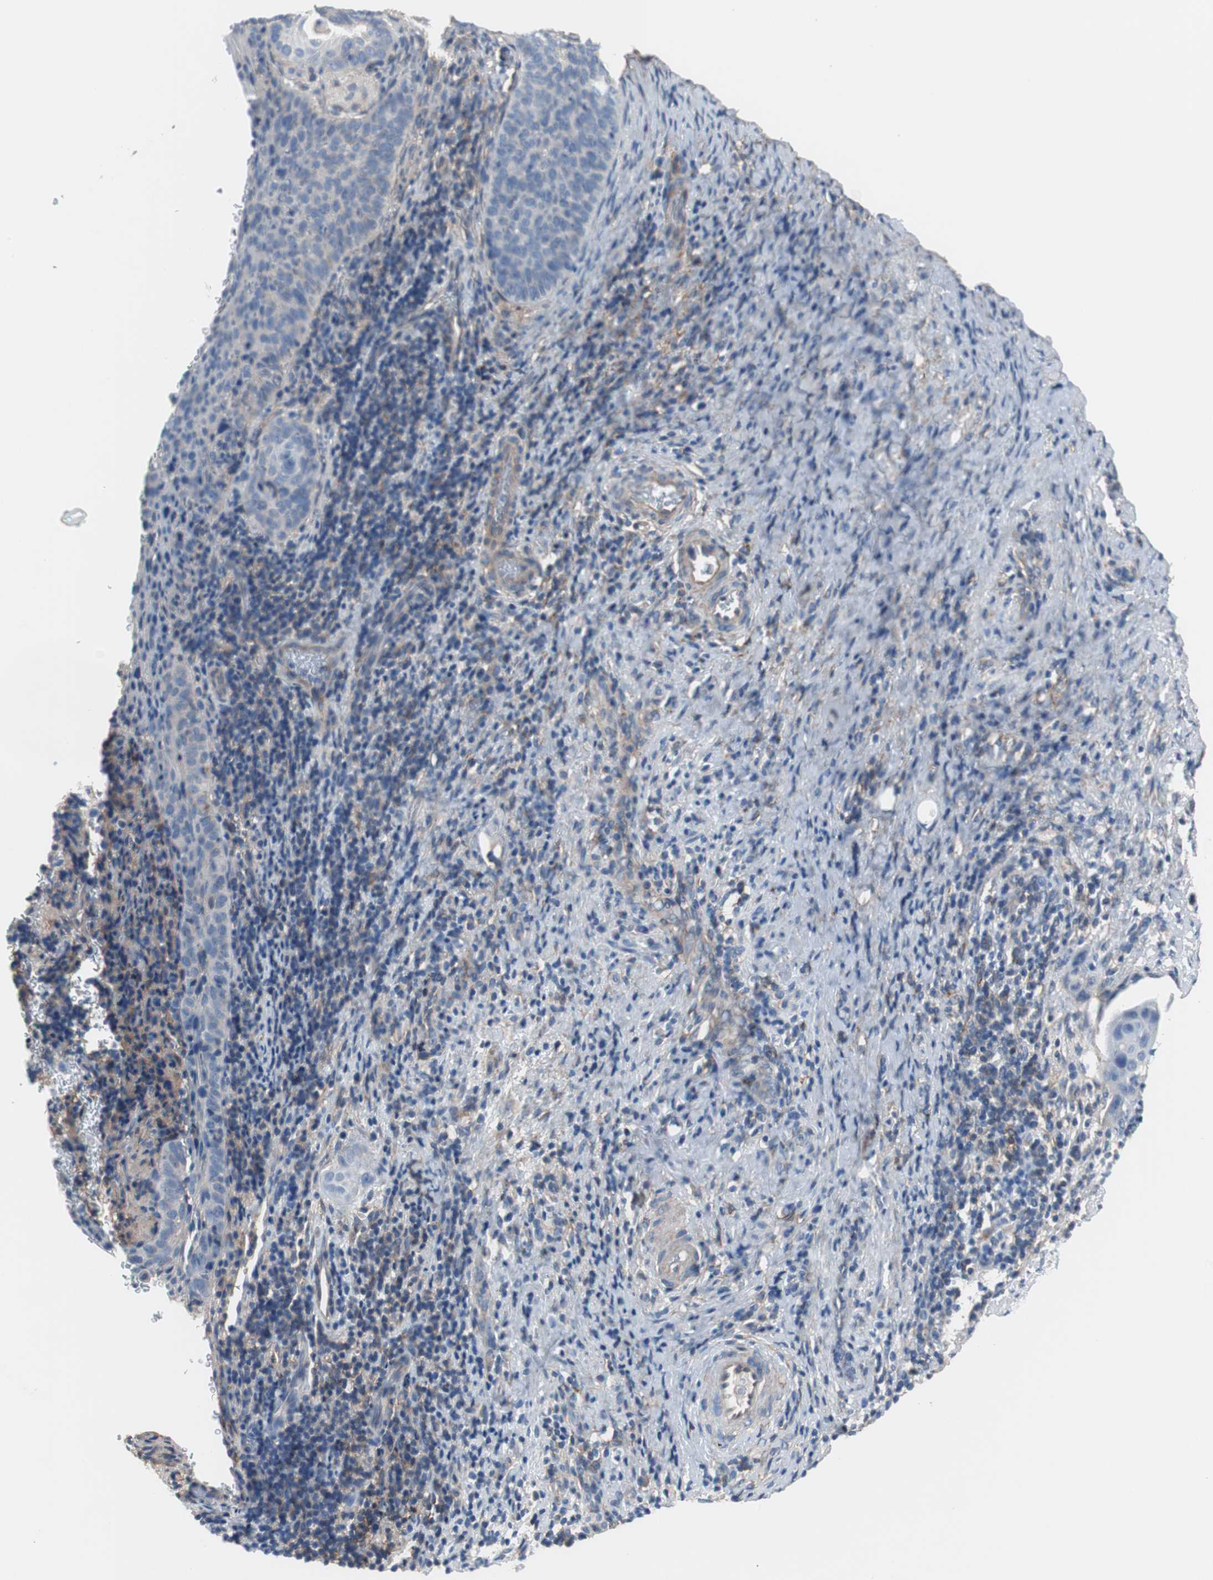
{"staining": {"intensity": "negative", "quantity": "none", "location": "none"}, "tissue": "cervical cancer", "cell_type": "Tumor cells", "image_type": "cancer", "snomed": [{"axis": "morphology", "description": "Squamous cell carcinoma, NOS"}, {"axis": "topography", "description": "Cervix"}], "caption": "Immunohistochemistry (IHC) histopathology image of neoplastic tissue: human cervical cancer (squamous cell carcinoma) stained with DAB (3,3'-diaminobenzidine) exhibits no significant protein staining in tumor cells.", "gene": "CD81", "patient": {"sex": "female", "age": 33}}